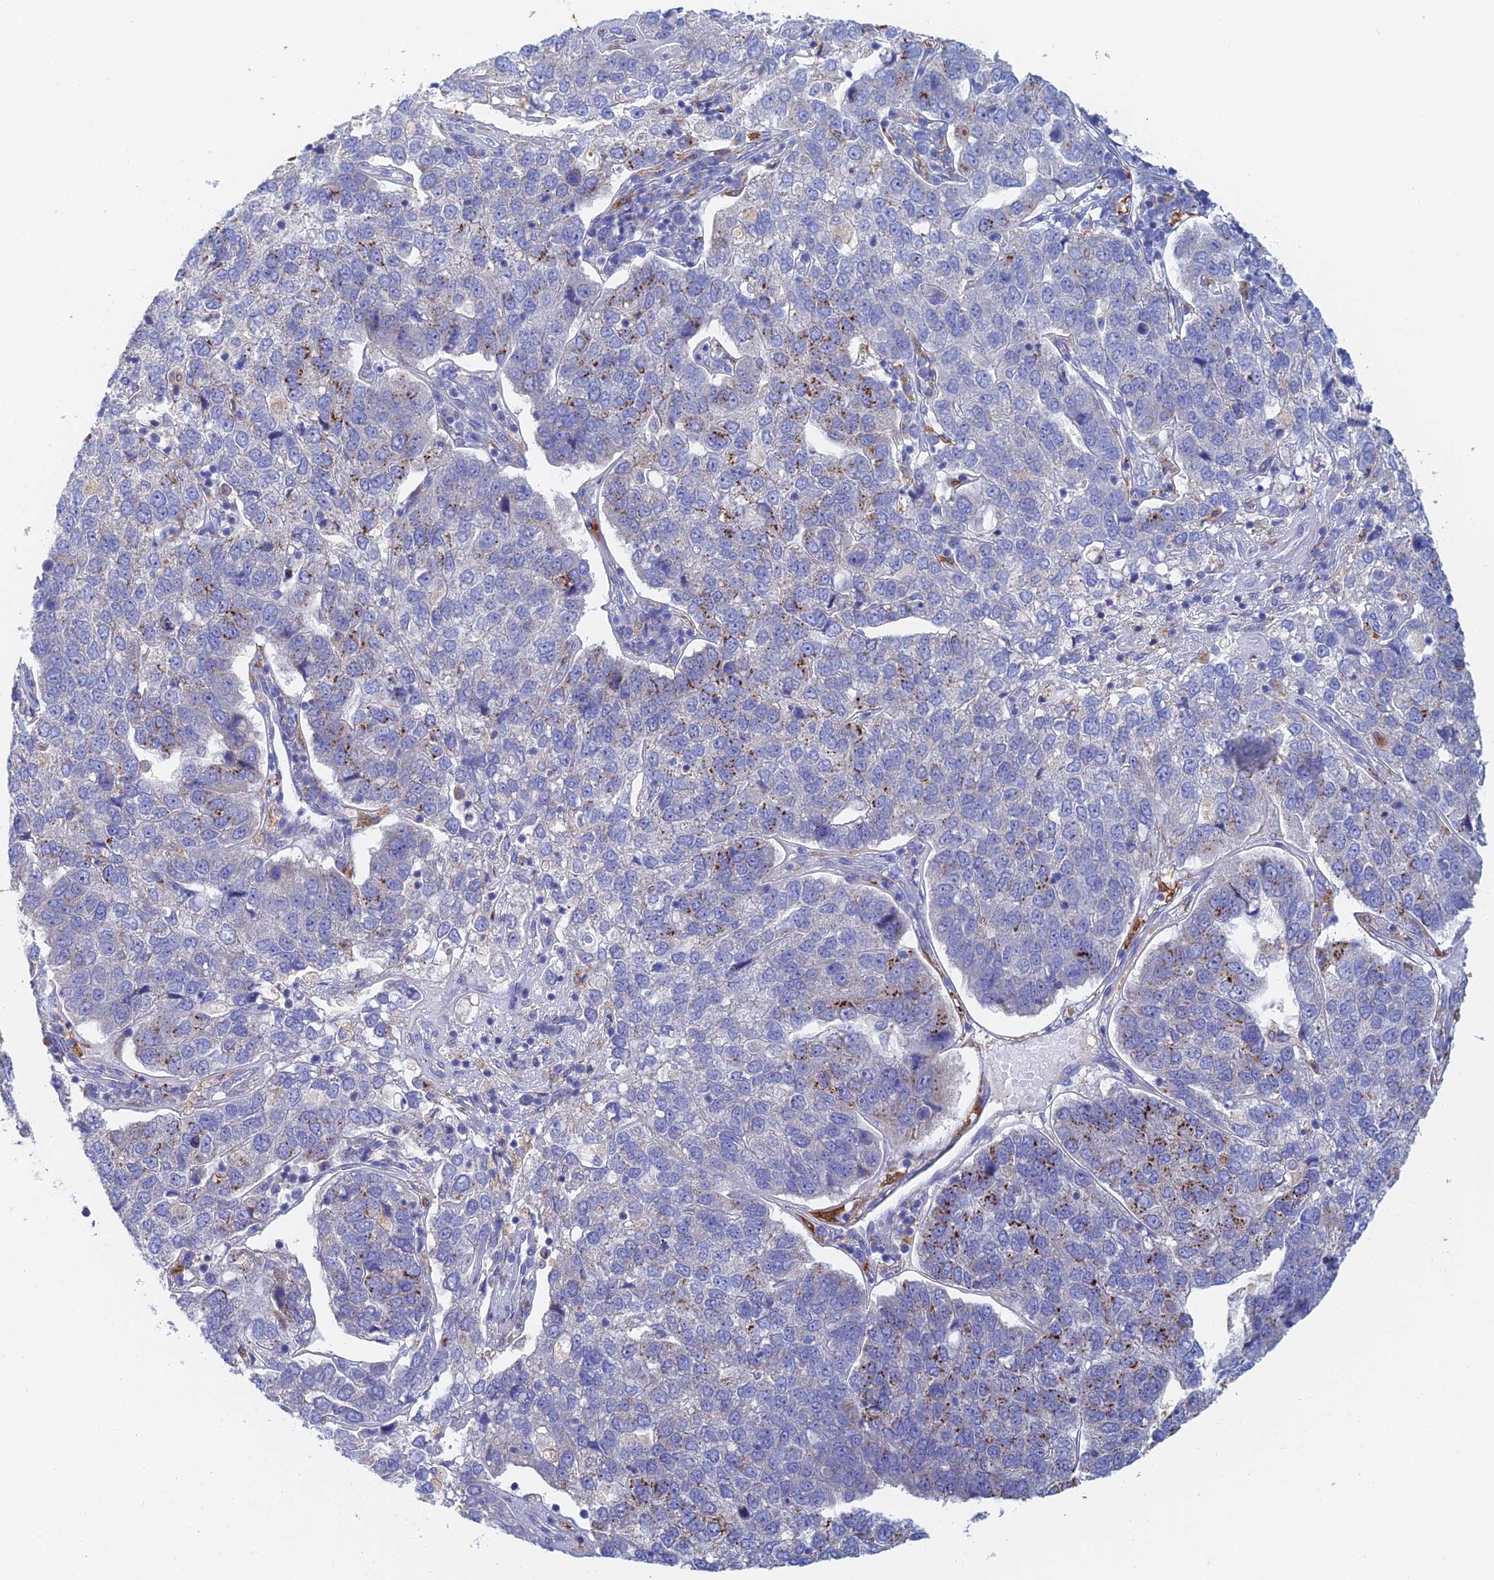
{"staining": {"intensity": "strong", "quantity": "<25%", "location": "cytoplasmic/membranous"}, "tissue": "pancreatic cancer", "cell_type": "Tumor cells", "image_type": "cancer", "snomed": [{"axis": "morphology", "description": "Adenocarcinoma, NOS"}, {"axis": "topography", "description": "Pancreas"}], "caption": "Human pancreatic cancer stained with a protein marker shows strong staining in tumor cells.", "gene": "SLC24A3", "patient": {"sex": "female", "age": 61}}